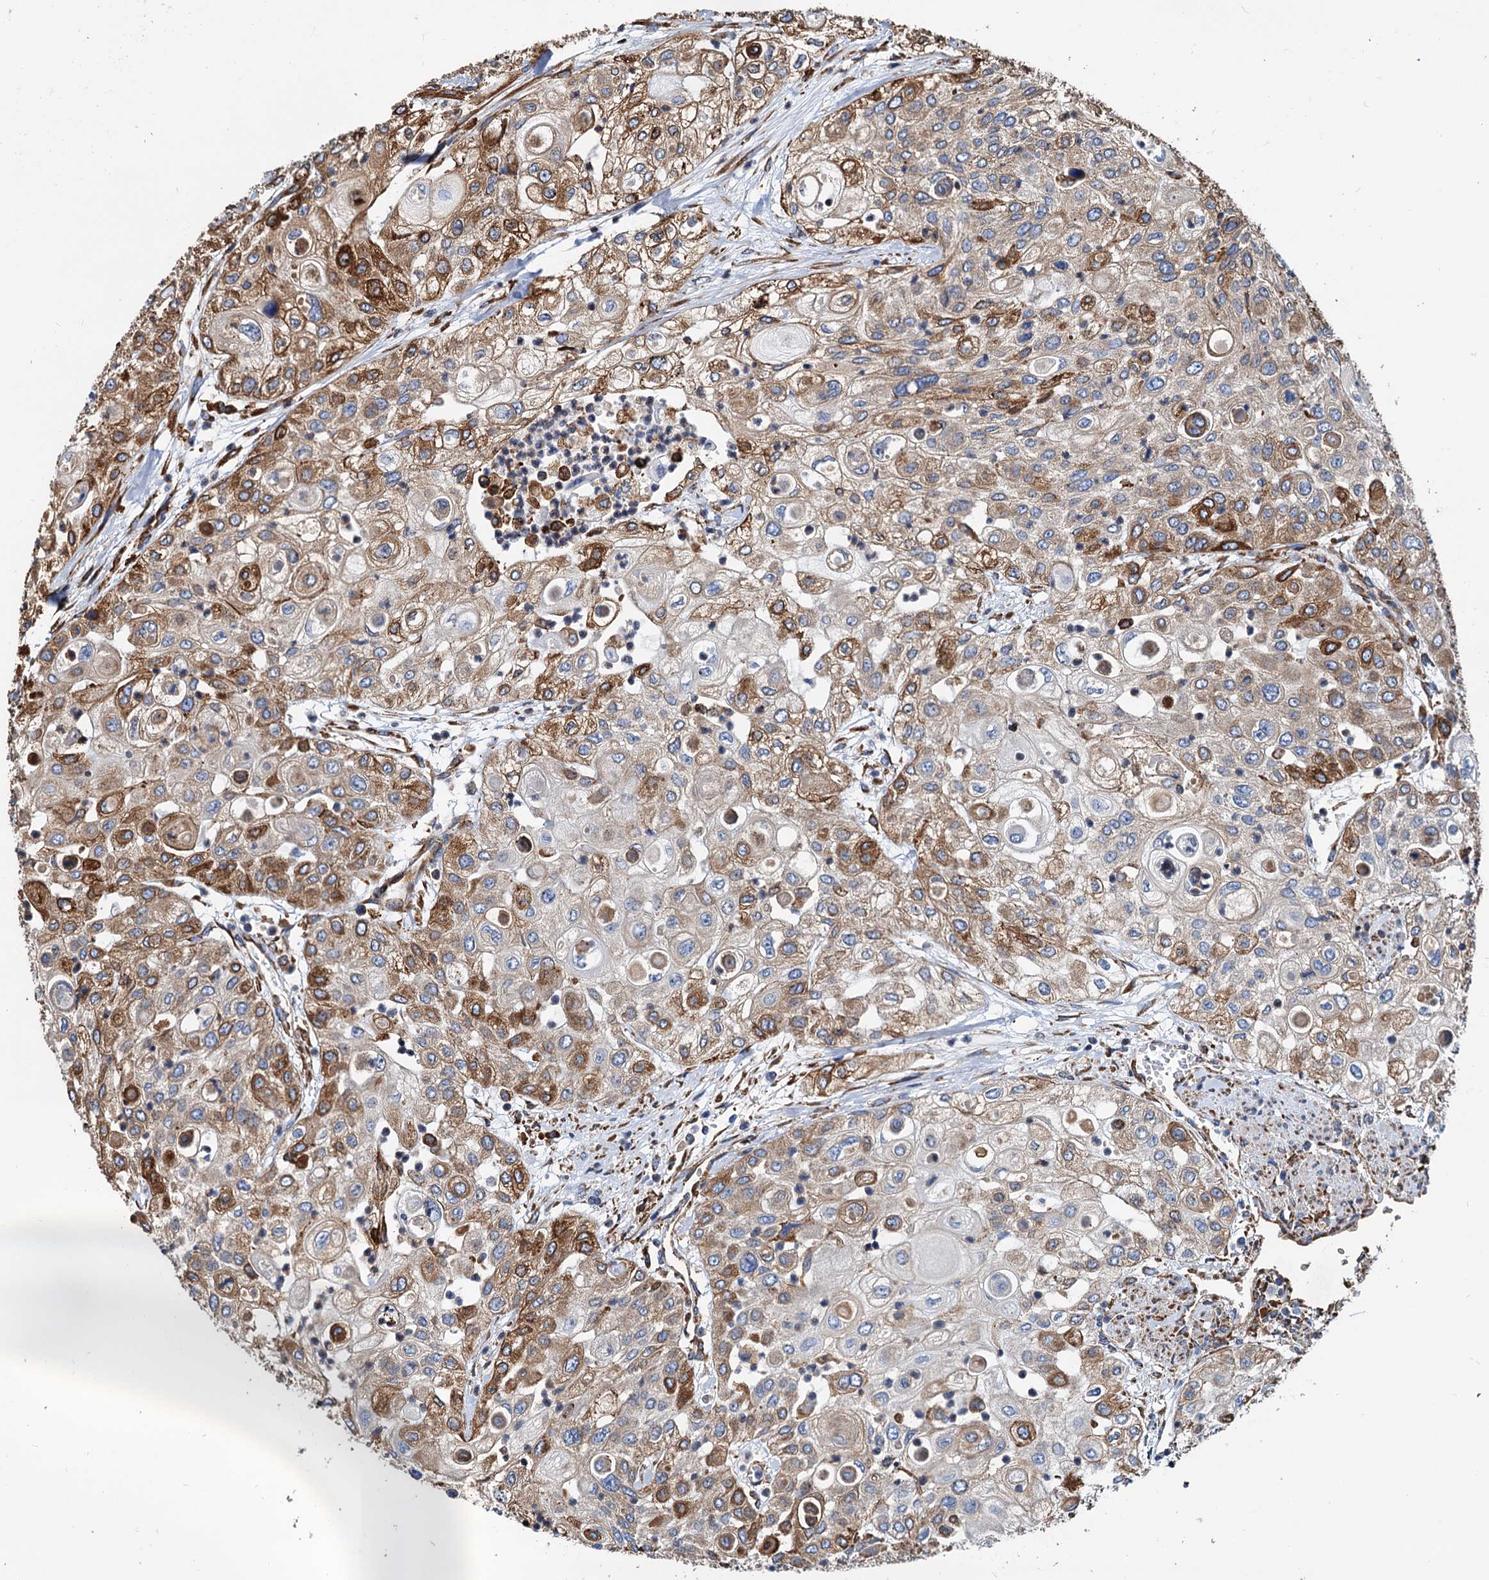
{"staining": {"intensity": "moderate", "quantity": "25%-75%", "location": "cytoplasmic/membranous"}, "tissue": "urothelial cancer", "cell_type": "Tumor cells", "image_type": "cancer", "snomed": [{"axis": "morphology", "description": "Urothelial carcinoma, High grade"}, {"axis": "topography", "description": "Urinary bladder"}], "caption": "Immunohistochemical staining of human high-grade urothelial carcinoma reveals medium levels of moderate cytoplasmic/membranous positivity in about 25%-75% of tumor cells.", "gene": "HSPA5", "patient": {"sex": "female", "age": 79}}